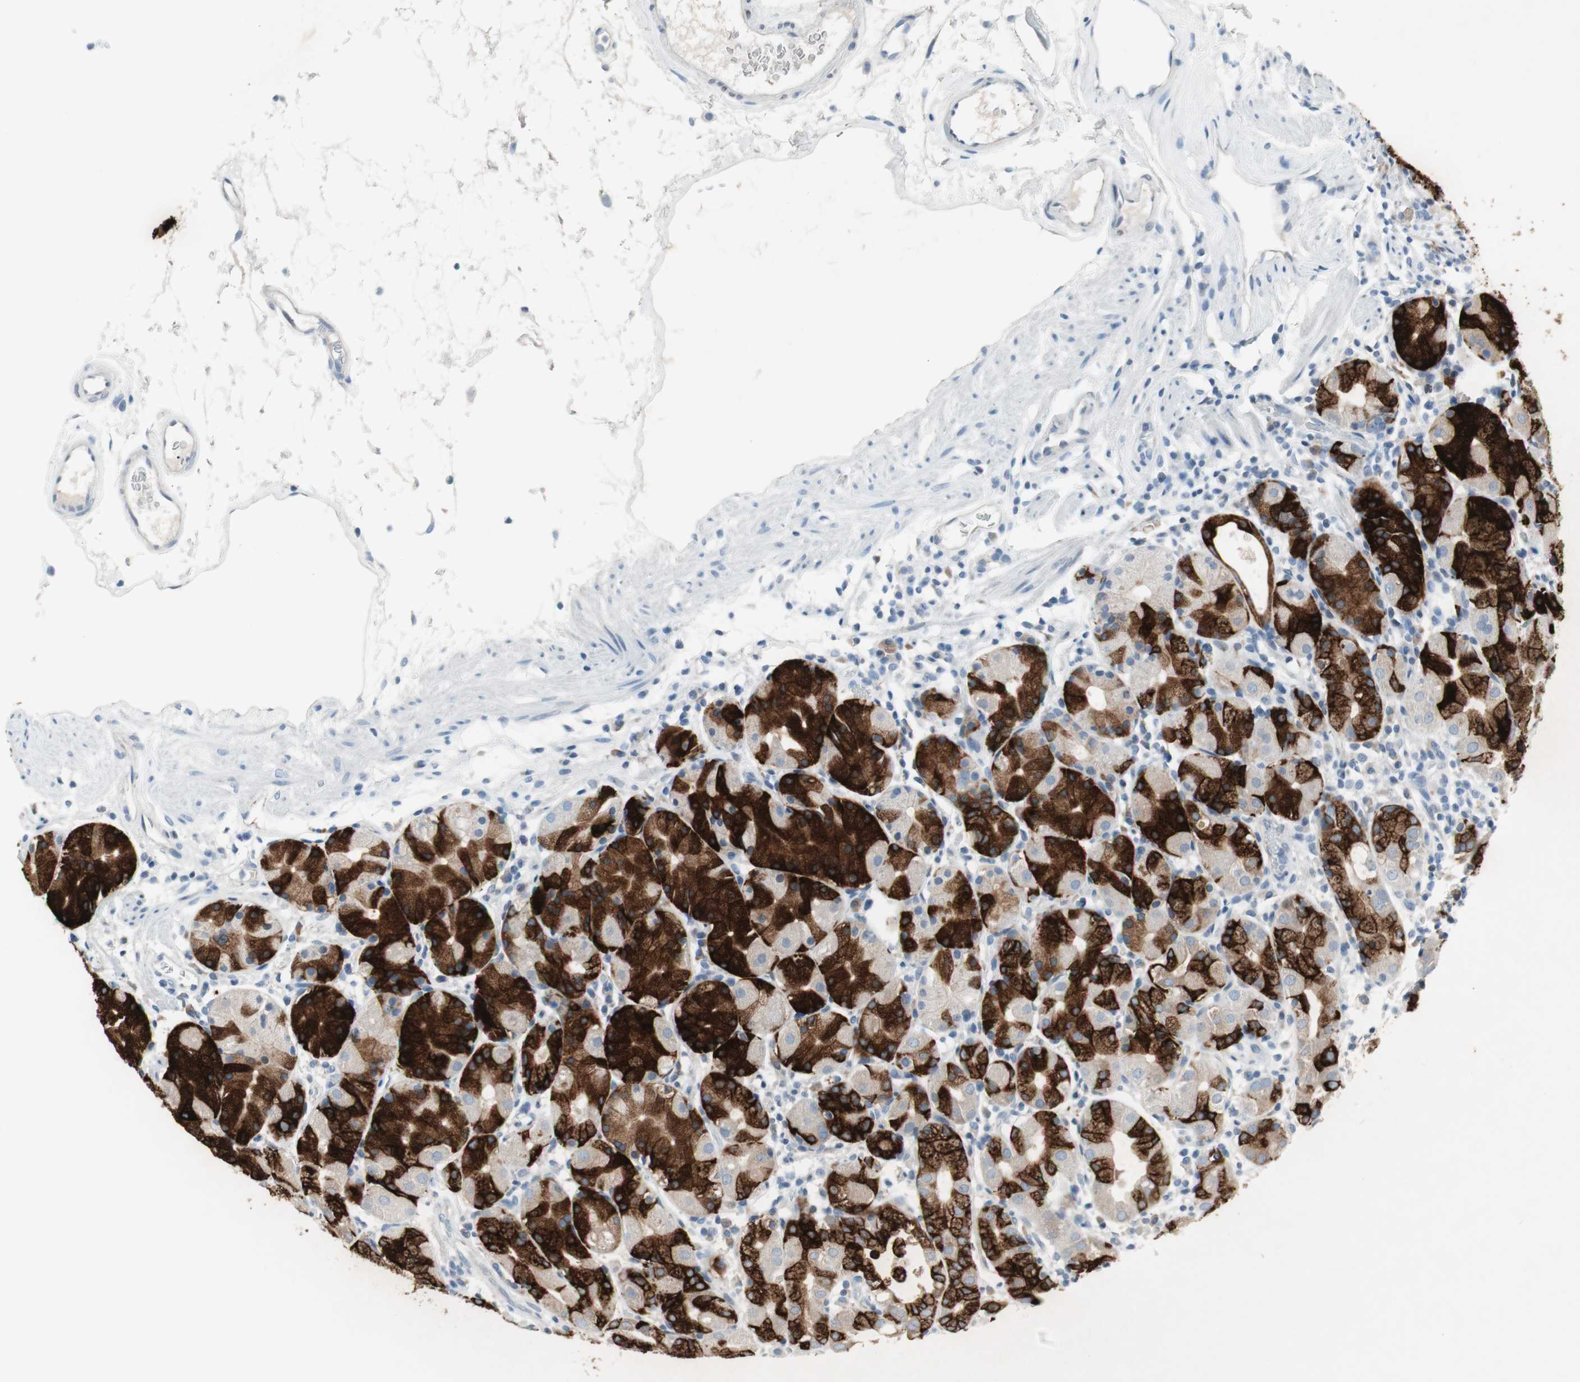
{"staining": {"intensity": "strong", "quantity": ">75%", "location": "cytoplasmic/membranous"}, "tissue": "stomach", "cell_type": "Glandular cells", "image_type": "normal", "snomed": [{"axis": "morphology", "description": "Normal tissue, NOS"}, {"axis": "topography", "description": "Stomach"}, {"axis": "topography", "description": "Stomach, lower"}], "caption": "Stomach stained with immunohistochemistry exhibits strong cytoplasmic/membranous expression in approximately >75% of glandular cells. (DAB IHC with brightfield microscopy, high magnification).", "gene": "AGR2", "patient": {"sex": "female", "age": 75}}